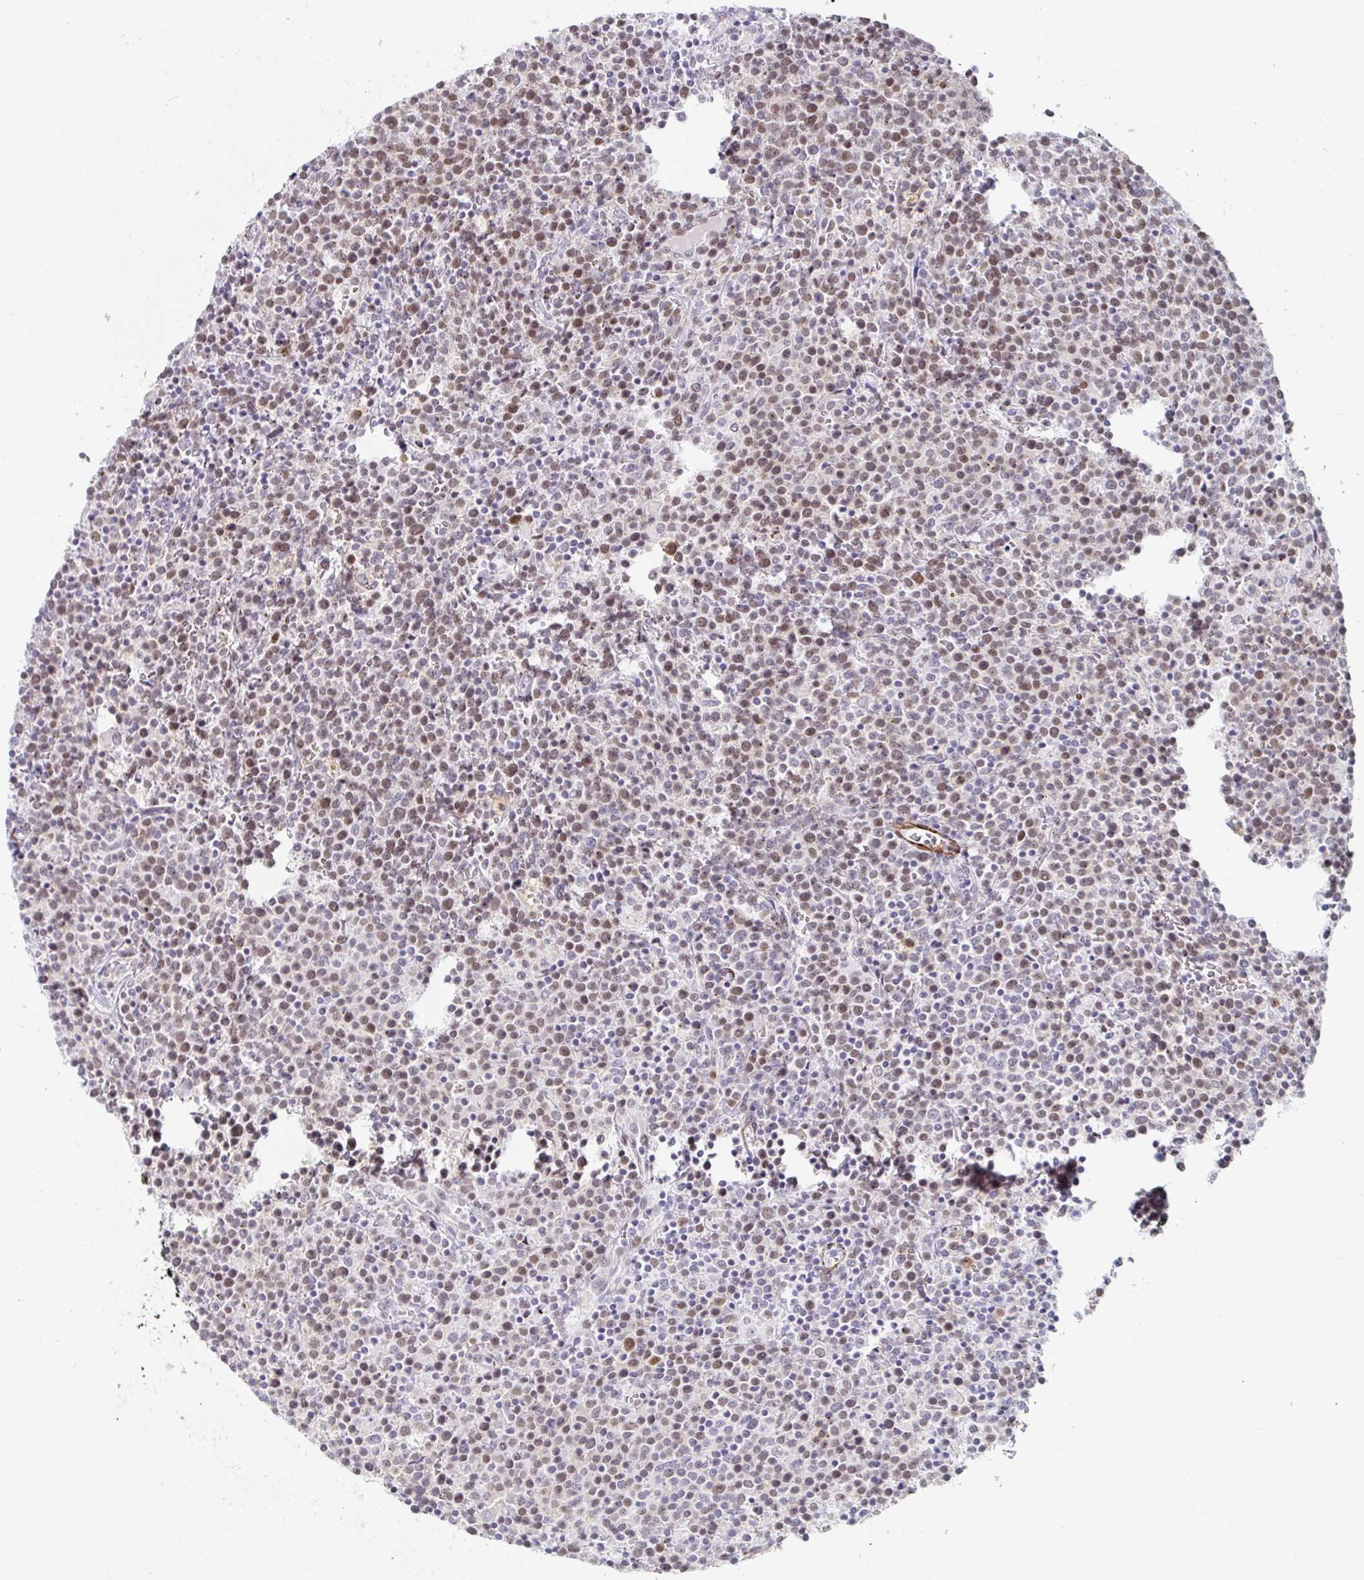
{"staining": {"intensity": "weak", "quantity": ">75%", "location": "nuclear"}, "tissue": "lymphoma", "cell_type": "Tumor cells", "image_type": "cancer", "snomed": [{"axis": "morphology", "description": "Malignant lymphoma, non-Hodgkin's type, High grade"}, {"axis": "topography", "description": "Lymph node"}], "caption": "This is a photomicrograph of immunohistochemistry (IHC) staining of malignant lymphoma, non-Hodgkin's type (high-grade), which shows weak positivity in the nuclear of tumor cells.", "gene": "GINS2", "patient": {"sex": "male", "age": 61}}